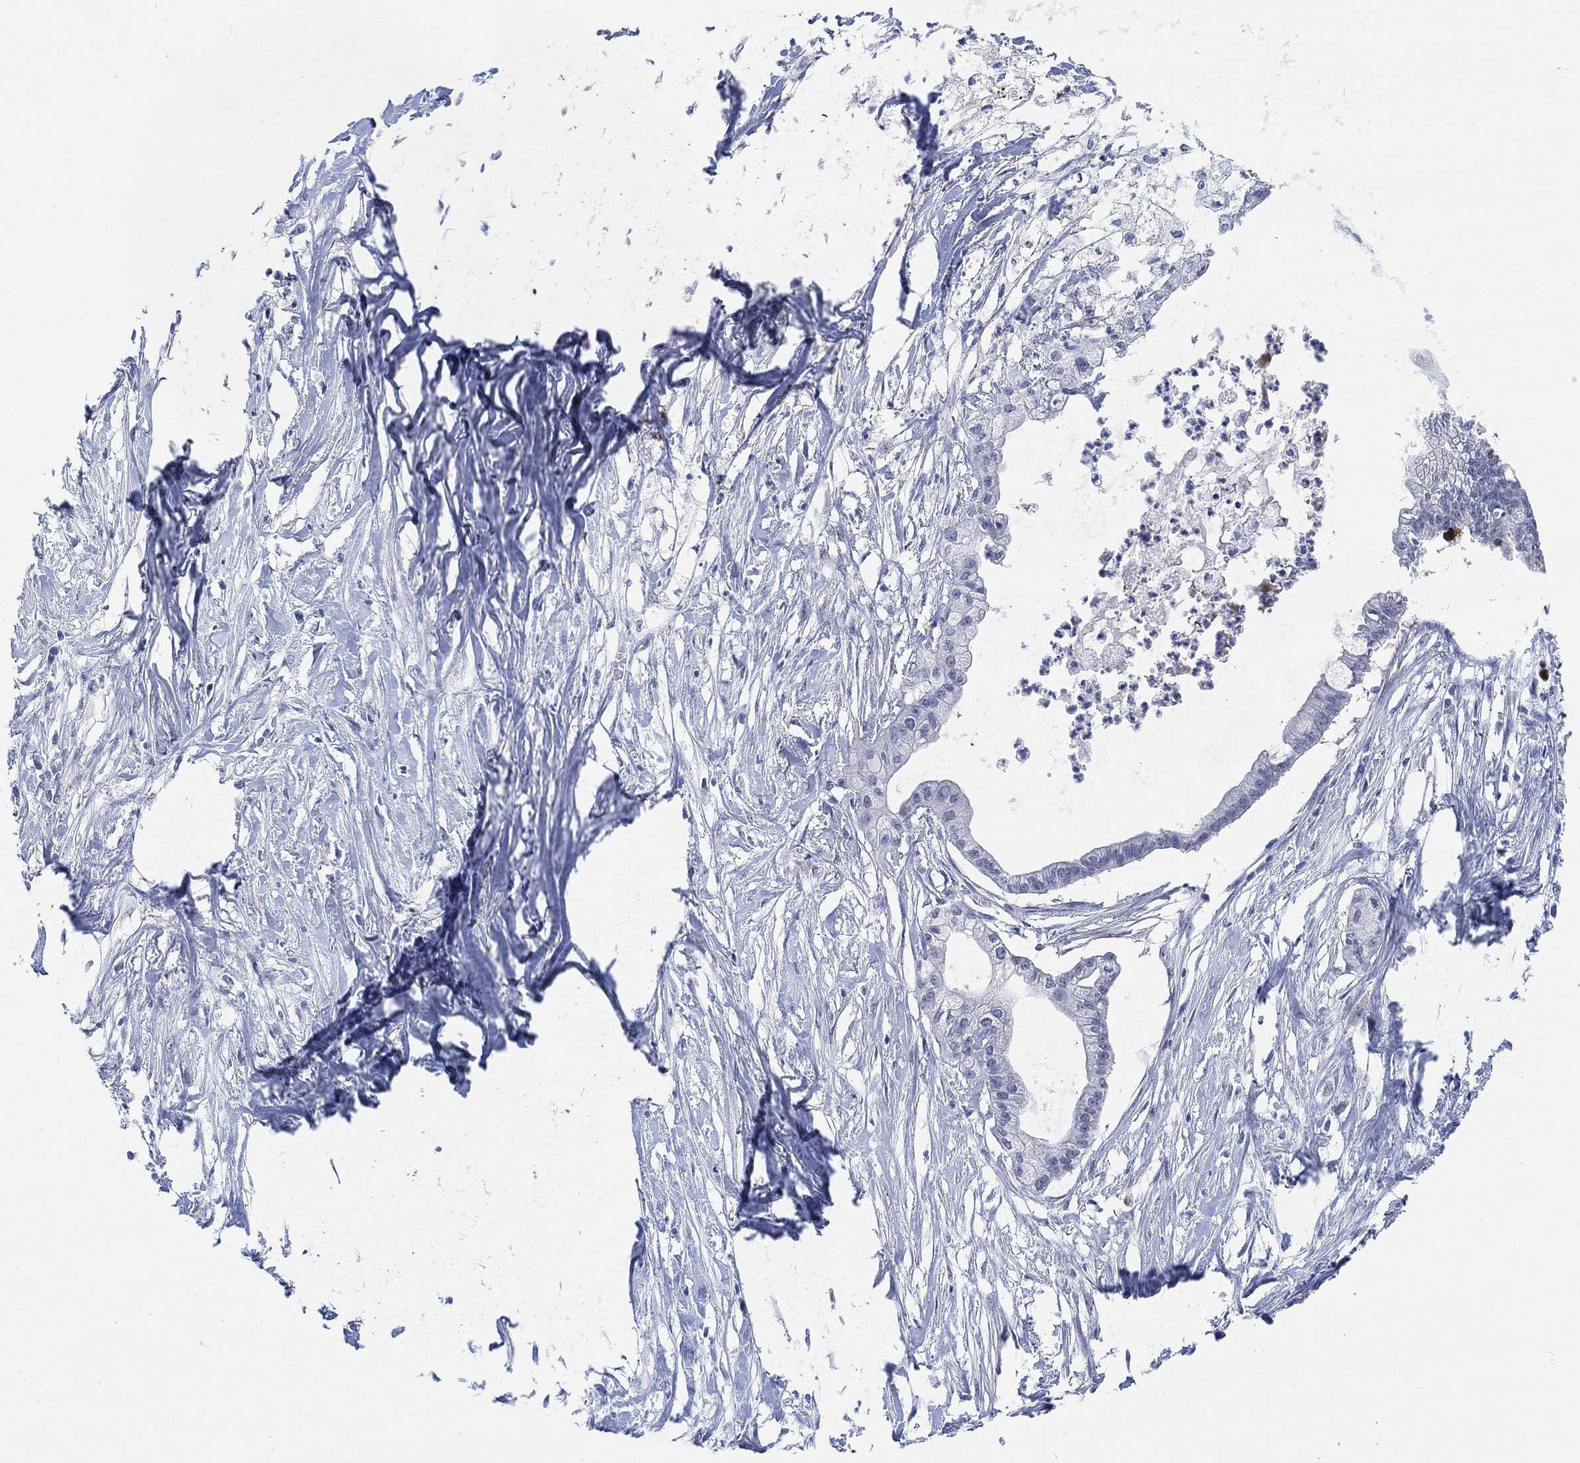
{"staining": {"intensity": "negative", "quantity": "none", "location": "none"}, "tissue": "pancreatic cancer", "cell_type": "Tumor cells", "image_type": "cancer", "snomed": [{"axis": "morphology", "description": "Normal tissue, NOS"}, {"axis": "morphology", "description": "Adenocarcinoma, NOS"}, {"axis": "topography", "description": "Pancreas"}], "caption": "A histopathology image of adenocarcinoma (pancreatic) stained for a protein shows no brown staining in tumor cells.", "gene": "PAX6", "patient": {"sex": "female", "age": 58}}